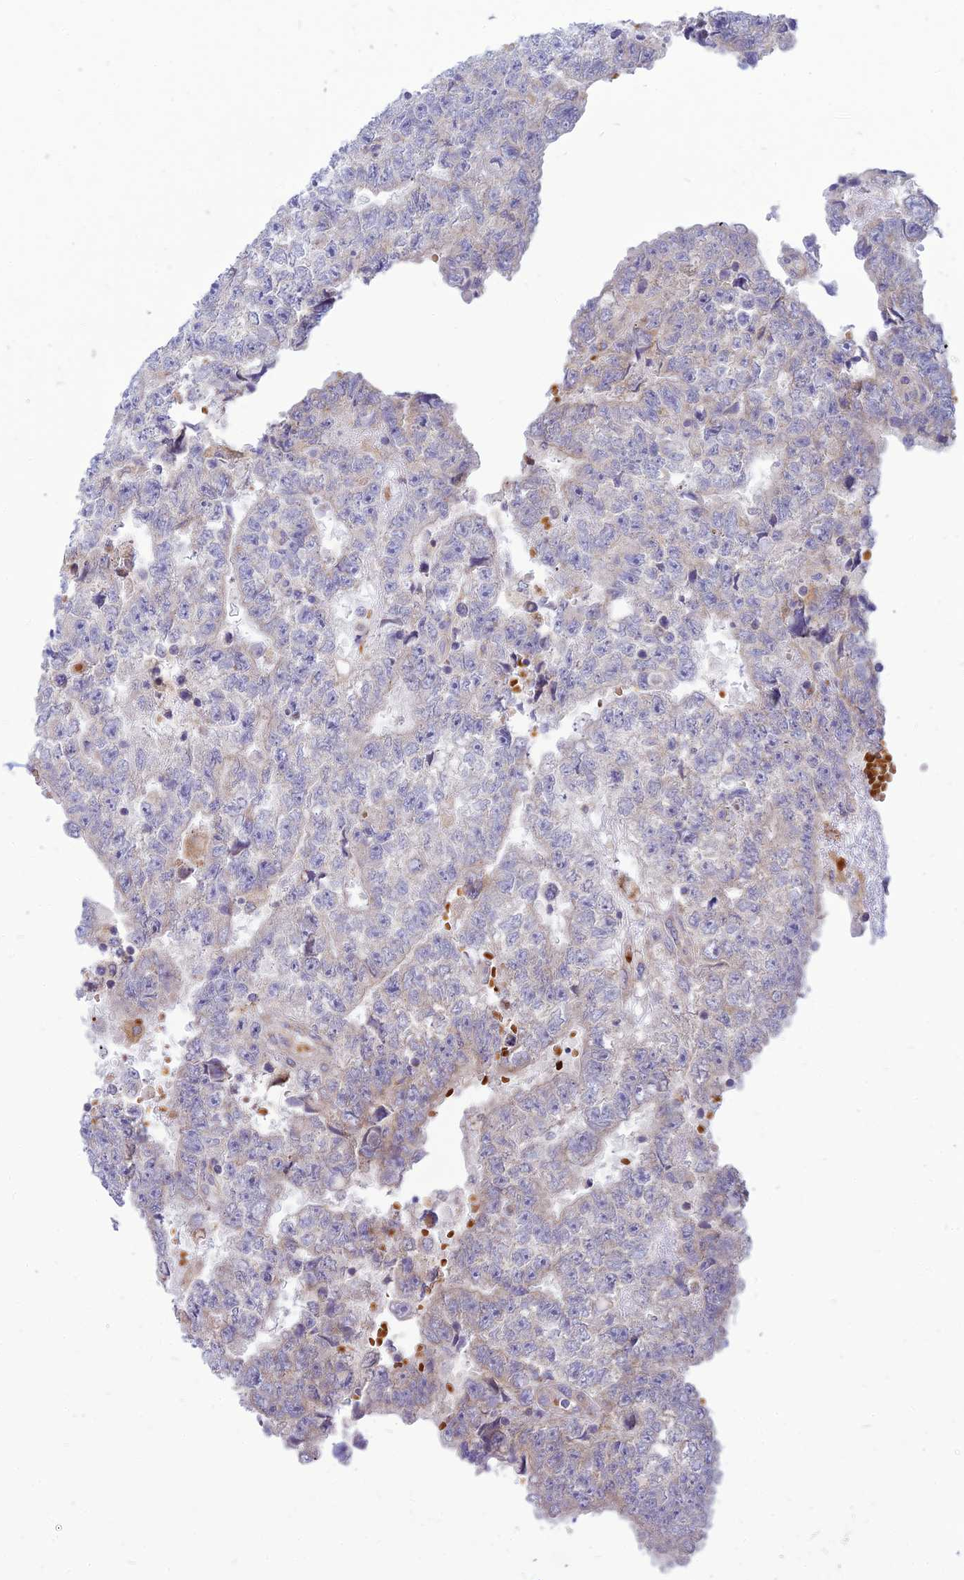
{"staining": {"intensity": "negative", "quantity": "none", "location": "none"}, "tissue": "testis cancer", "cell_type": "Tumor cells", "image_type": "cancer", "snomed": [{"axis": "morphology", "description": "Carcinoma, Embryonal, NOS"}, {"axis": "topography", "description": "Testis"}], "caption": "Immunohistochemistry (IHC) photomicrograph of neoplastic tissue: human testis embryonal carcinoma stained with DAB (3,3'-diaminobenzidine) reveals no significant protein positivity in tumor cells. (Immunohistochemistry (IHC), brightfield microscopy, high magnification).", "gene": "PHKA2", "patient": {"sex": "male", "age": 25}}